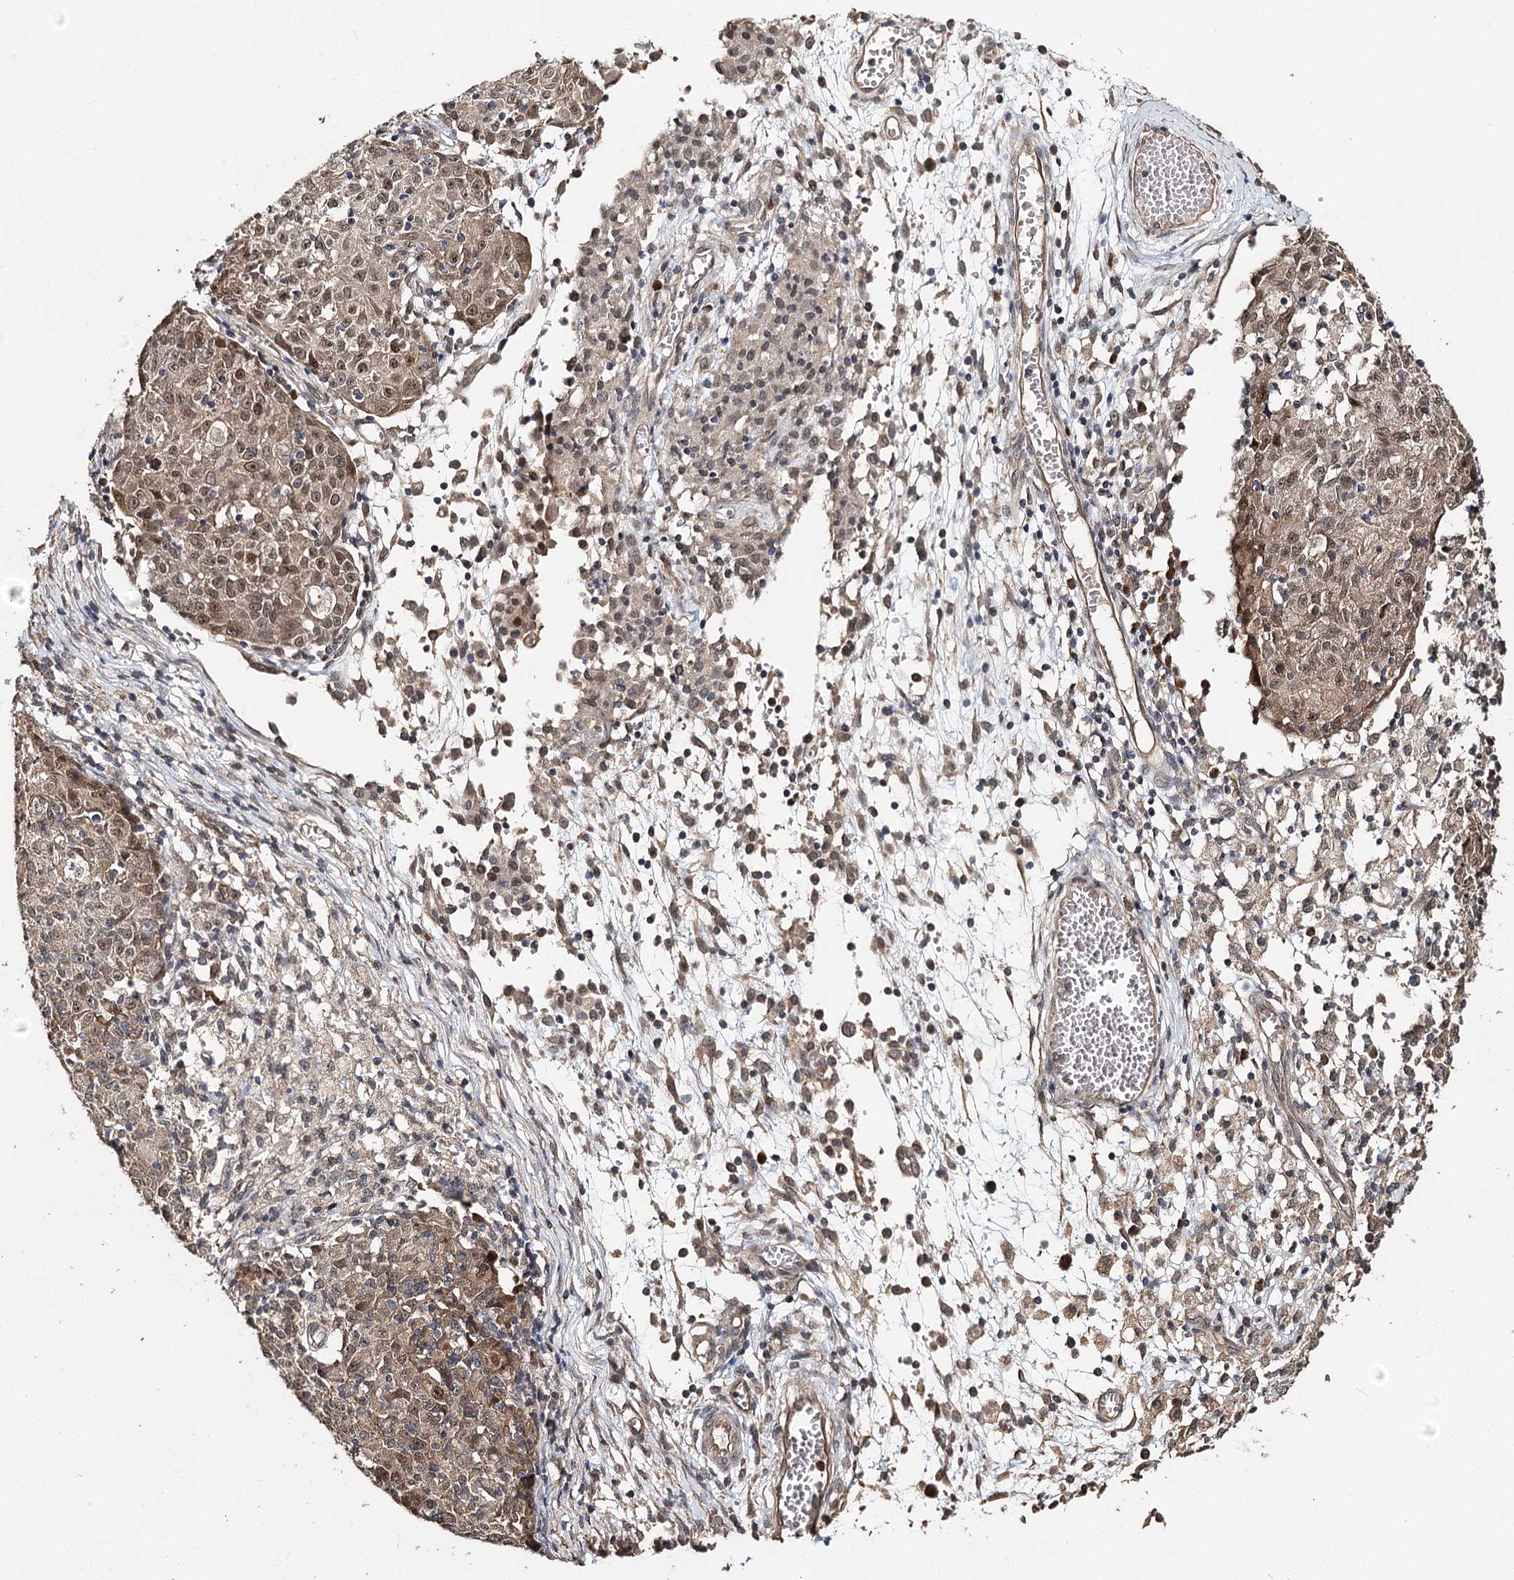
{"staining": {"intensity": "moderate", "quantity": ">75%", "location": "cytoplasmic/membranous,nuclear"}, "tissue": "ovarian cancer", "cell_type": "Tumor cells", "image_type": "cancer", "snomed": [{"axis": "morphology", "description": "Carcinoma, endometroid"}, {"axis": "topography", "description": "Ovary"}], "caption": "Ovarian cancer (endometroid carcinoma) stained with a brown dye shows moderate cytoplasmic/membranous and nuclear positive expression in approximately >75% of tumor cells.", "gene": "NOPCHAP1", "patient": {"sex": "female", "age": 42}}